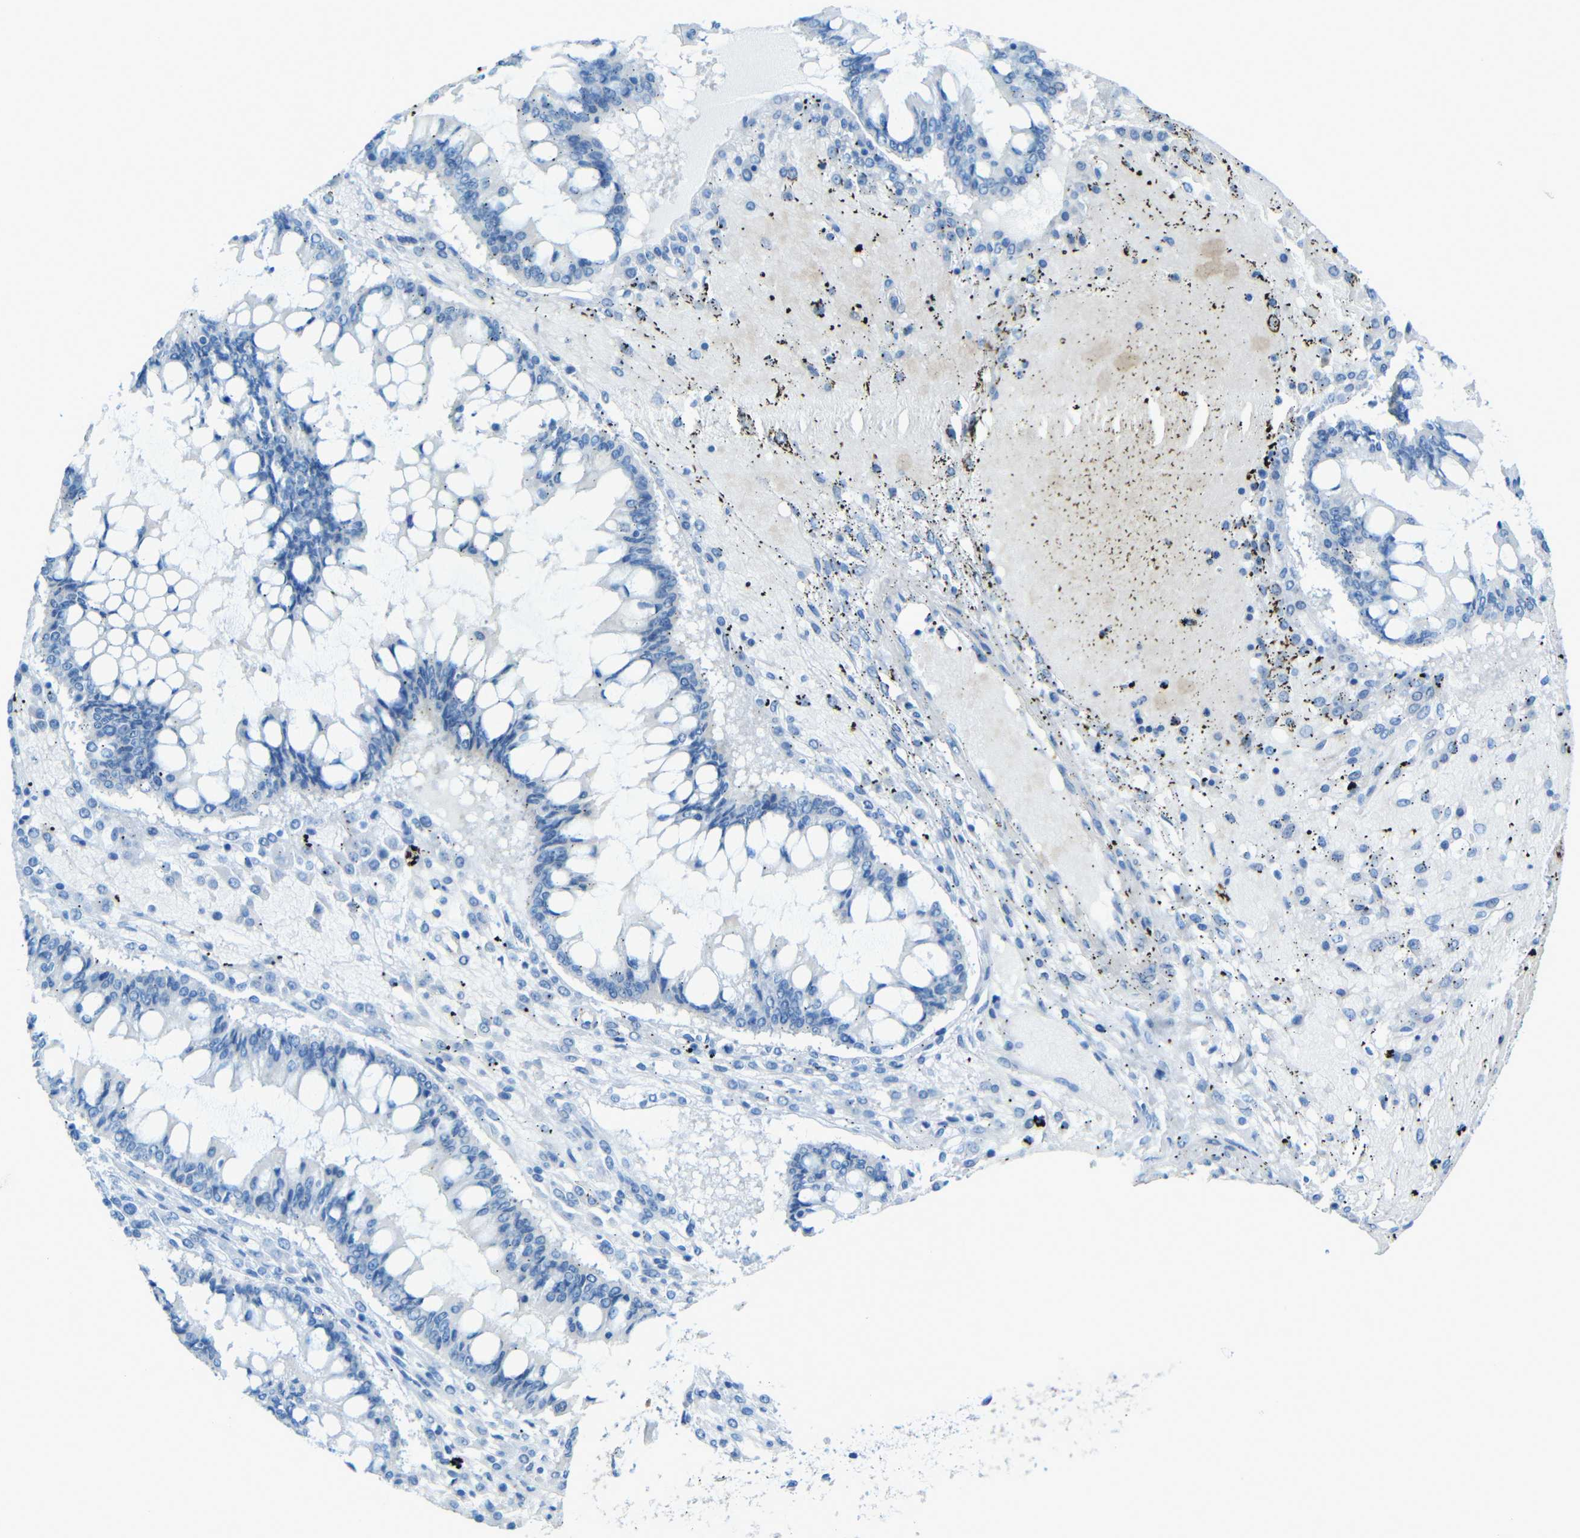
{"staining": {"intensity": "negative", "quantity": "none", "location": "none"}, "tissue": "ovarian cancer", "cell_type": "Tumor cells", "image_type": "cancer", "snomed": [{"axis": "morphology", "description": "Cystadenocarcinoma, mucinous, NOS"}, {"axis": "topography", "description": "Ovary"}], "caption": "Tumor cells are negative for protein expression in human ovarian mucinous cystadenocarcinoma.", "gene": "TUBB4B", "patient": {"sex": "female", "age": 73}}